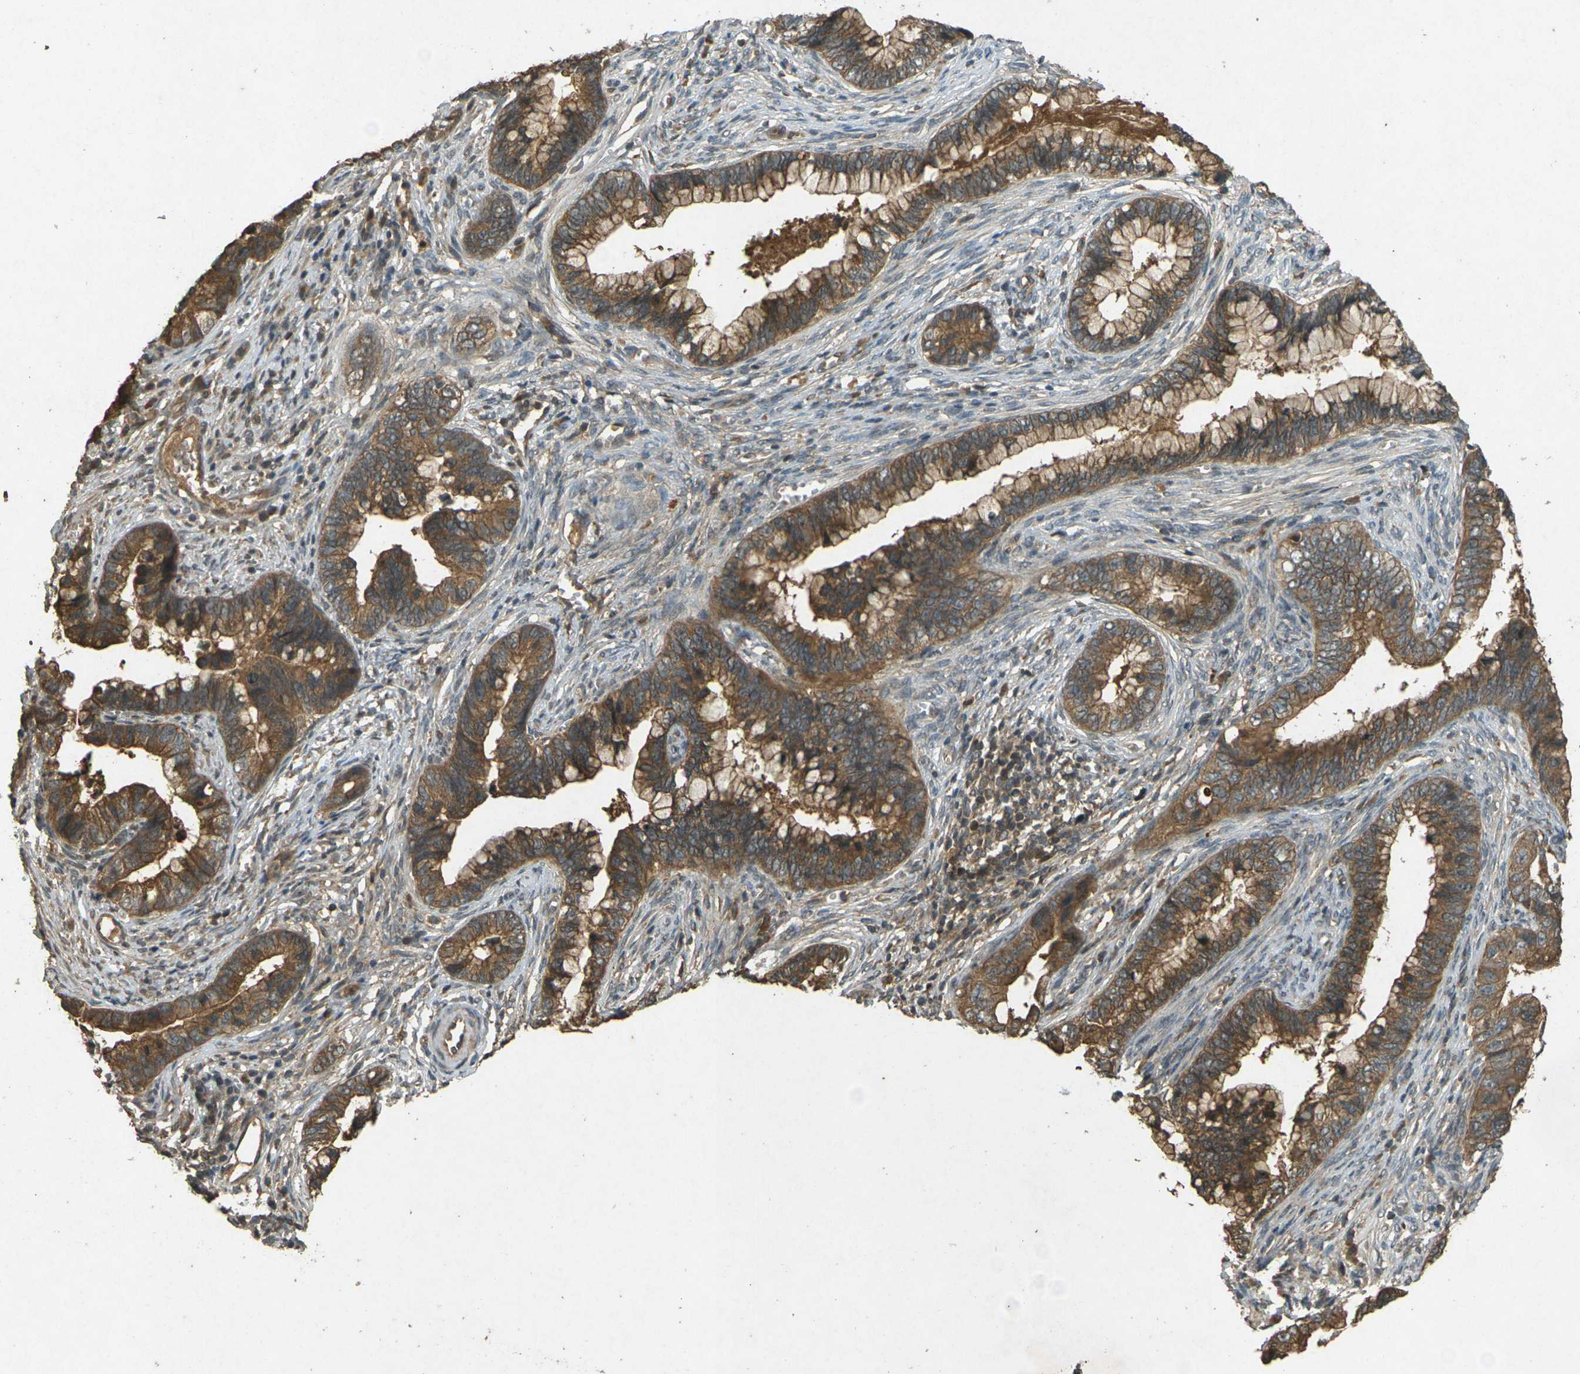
{"staining": {"intensity": "moderate", "quantity": ">75%", "location": "cytoplasmic/membranous"}, "tissue": "cervical cancer", "cell_type": "Tumor cells", "image_type": "cancer", "snomed": [{"axis": "morphology", "description": "Adenocarcinoma, NOS"}, {"axis": "topography", "description": "Cervix"}], "caption": "IHC of human cervical adenocarcinoma reveals medium levels of moderate cytoplasmic/membranous positivity in approximately >75% of tumor cells.", "gene": "TAP1", "patient": {"sex": "female", "age": 44}}